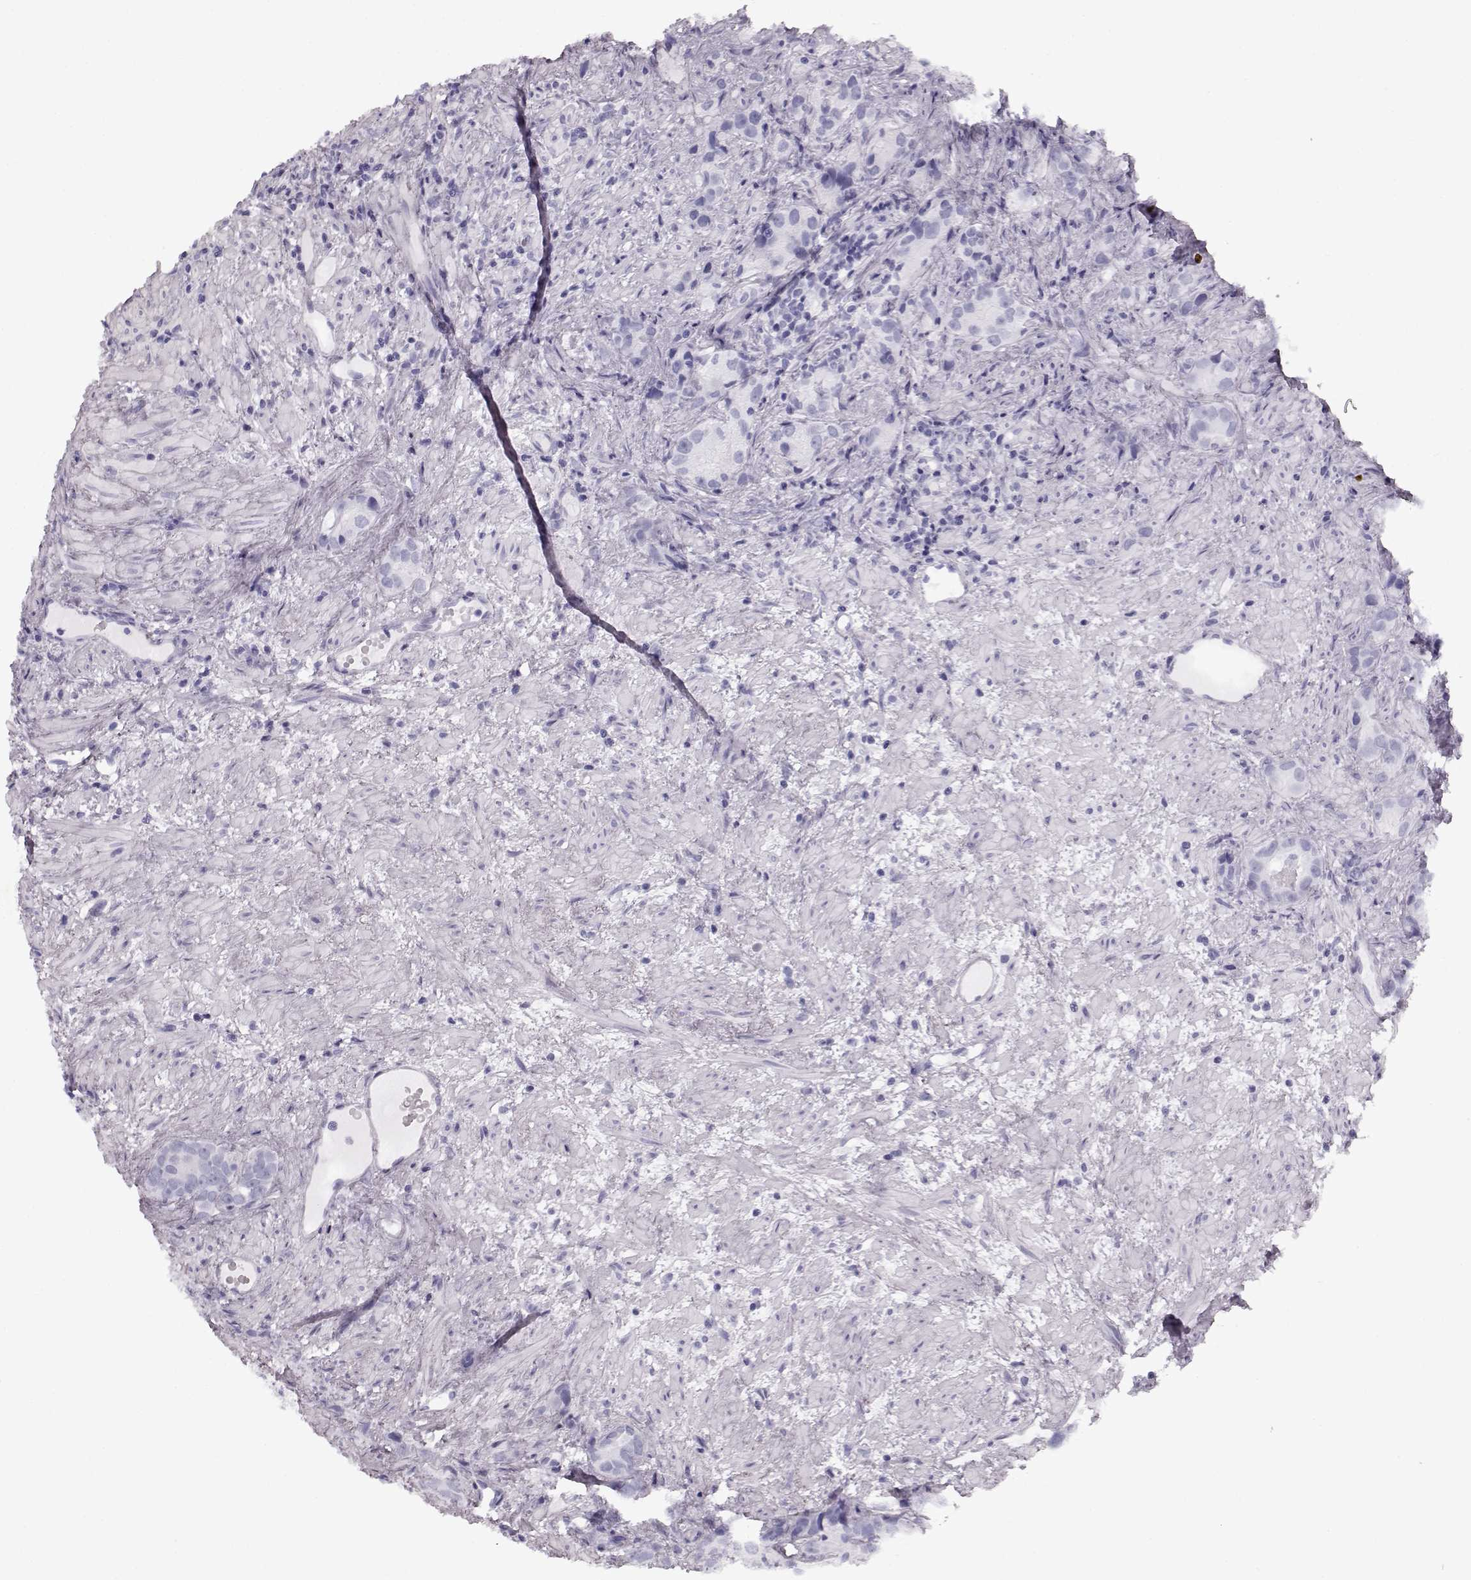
{"staining": {"intensity": "negative", "quantity": "none", "location": "none"}, "tissue": "prostate cancer", "cell_type": "Tumor cells", "image_type": "cancer", "snomed": [{"axis": "morphology", "description": "Adenocarcinoma, High grade"}, {"axis": "topography", "description": "Prostate"}], "caption": "This is an IHC photomicrograph of prostate cancer (high-grade adenocarcinoma). There is no positivity in tumor cells.", "gene": "SLAIN2", "patient": {"sex": "male", "age": 90}}